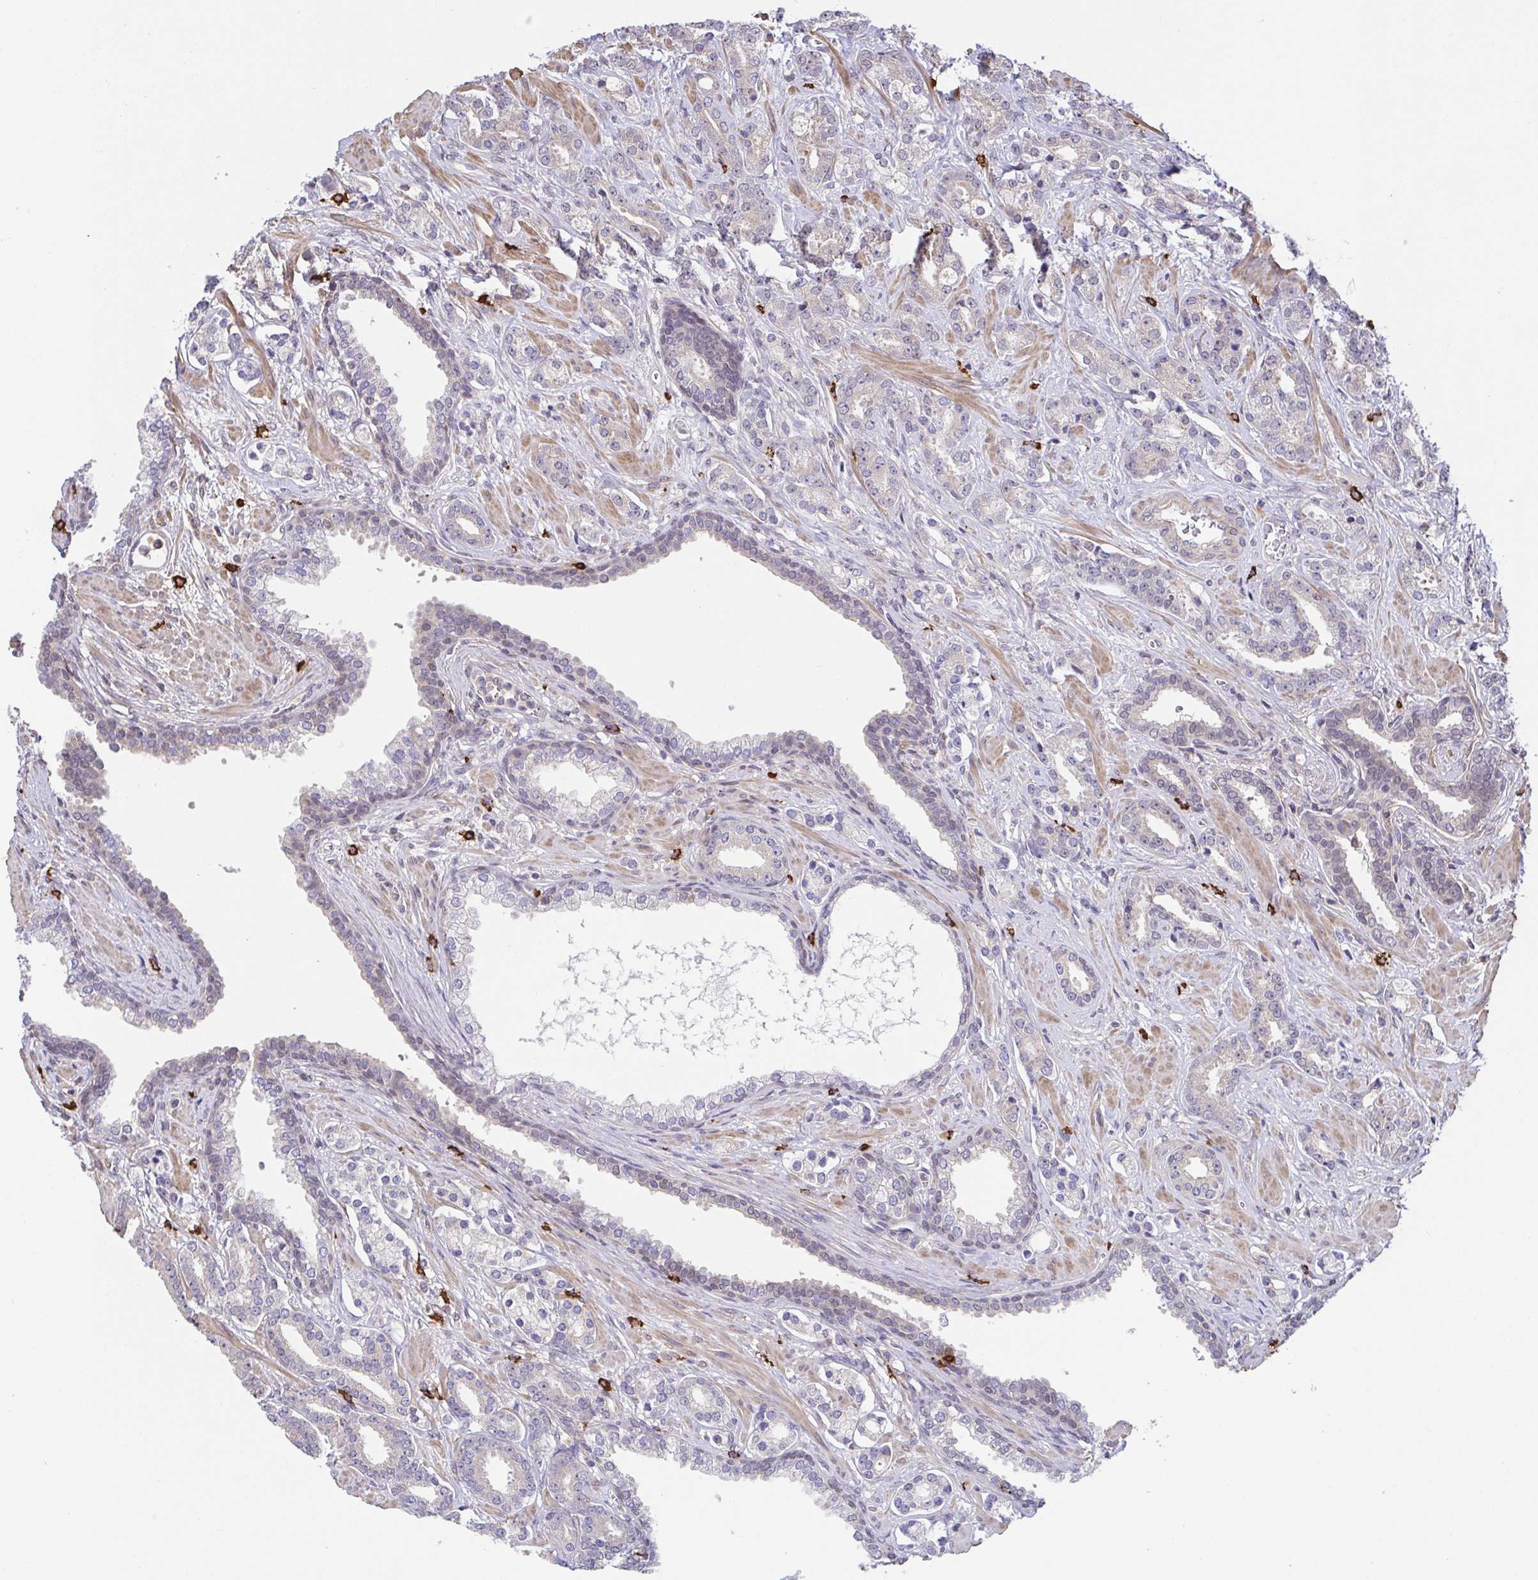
{"staining": {"intensity": "negative", "quantity": "none", "location": "none"}, "tissue": "prostate cancer", "cell_type": "Tumor cells", "image_type": "cancer", "snomed": [{"axis": "morphology", "description": "Adenocarcinoma, High grade"}, {"axis": "topography", "description": "Prostate"}], "caption": "Human high-grade adenocarcinoma (prostate) stained for a protein using IHC displays no positivity in tumor cells.", "gene": "PREPL", "patient": {"sex": "male", "age": 60}}